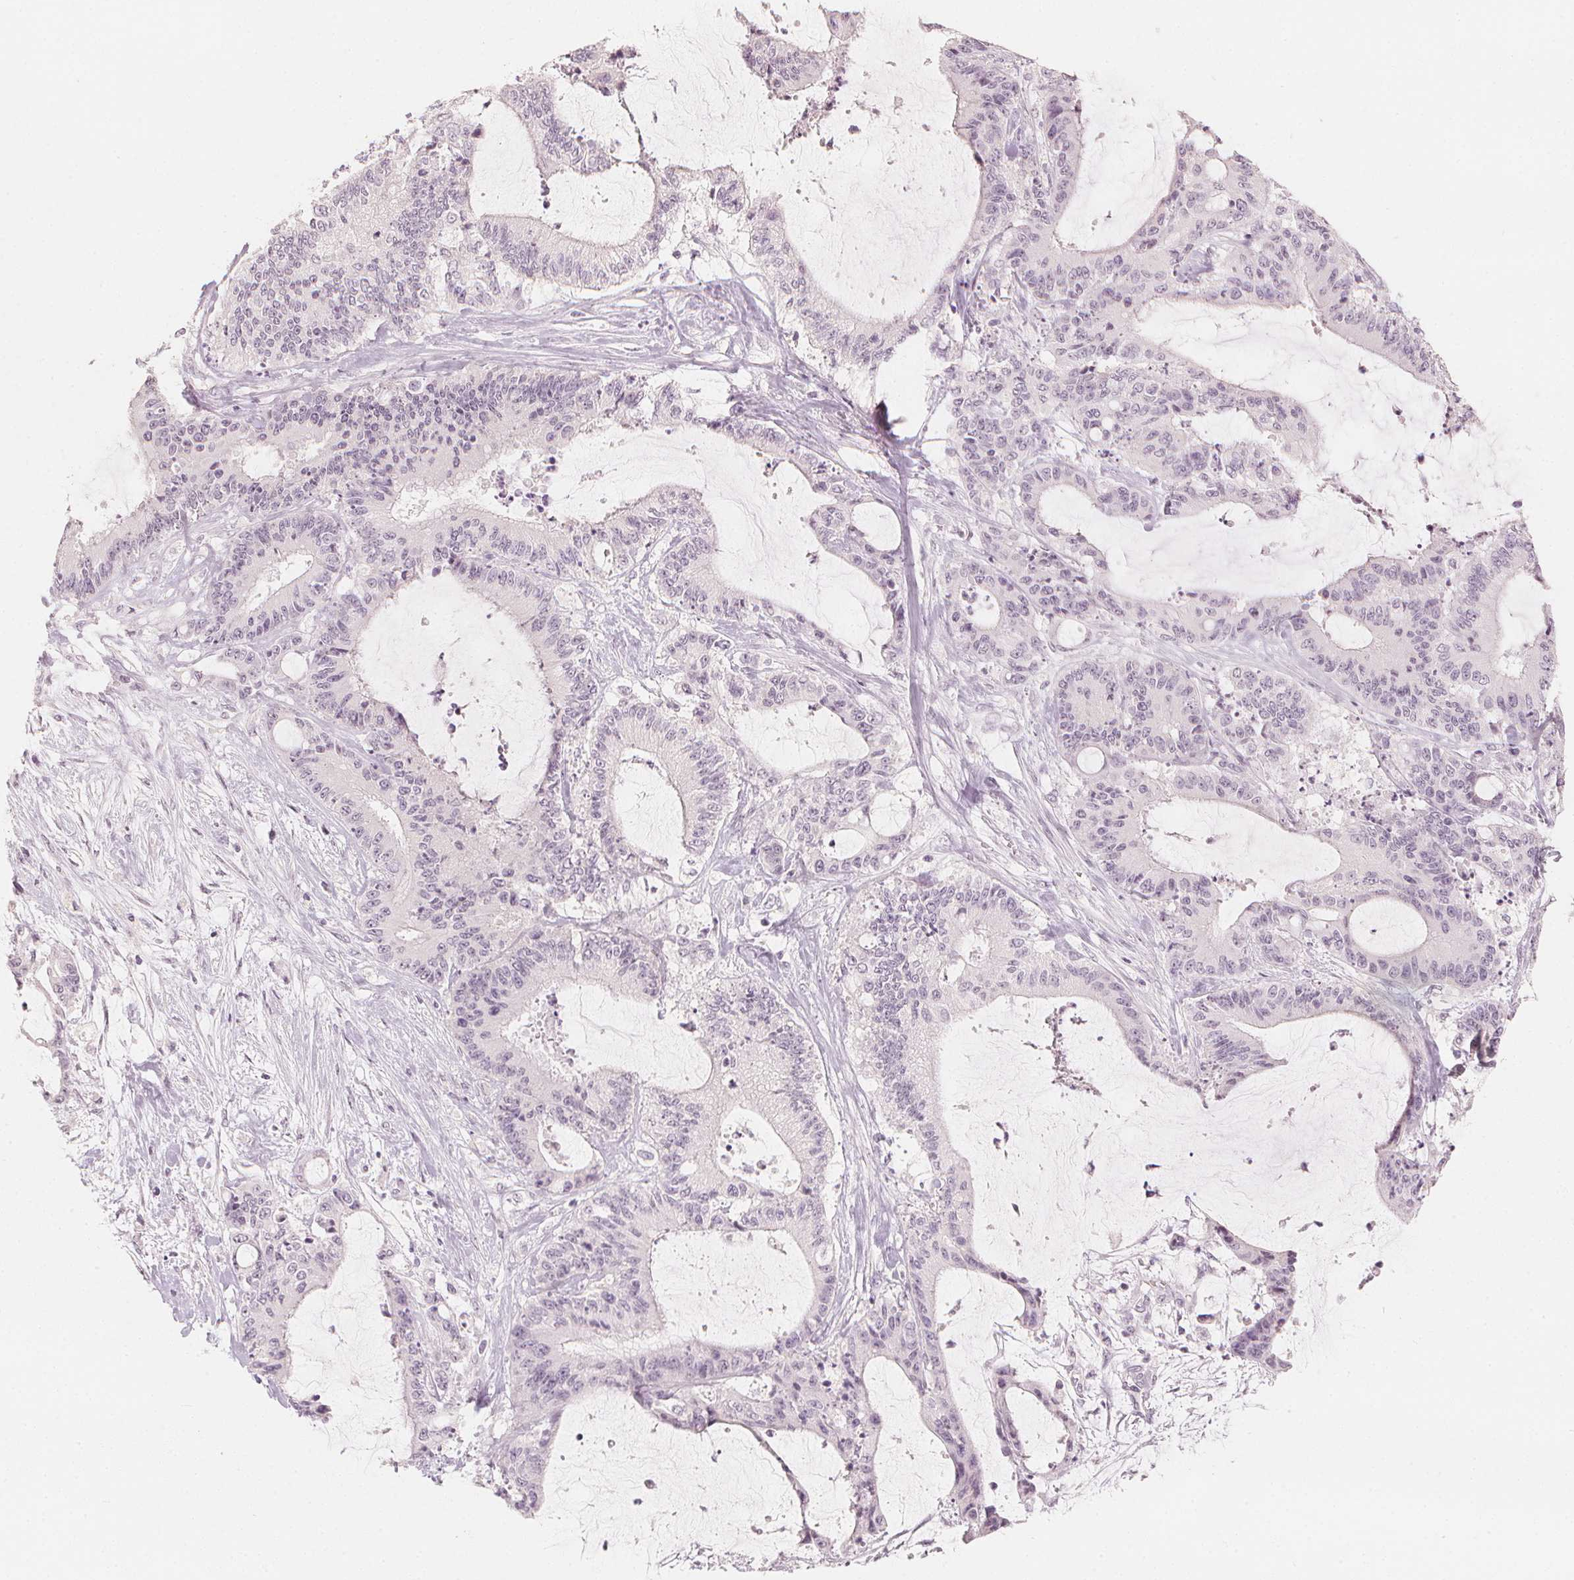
{"staining": {"intensity": "negative", "quantity": "none", "location": "none"}, "tissue": "liver cancer", "cell_type": "Tumor cells", "image_type": "cancer", "snomed": [{"axis": "morphology", "description": "Cholangiocarcinoma"}, {"axis": "topography", "description": "Liver"}], "caption": "Liver cancer (cholangiocarcinoma) was stained to show a protein in brown. There is no significant positivity in tumor cells.", "gene": "CALB1", "patient": {"sex": "female", "age": 73}}